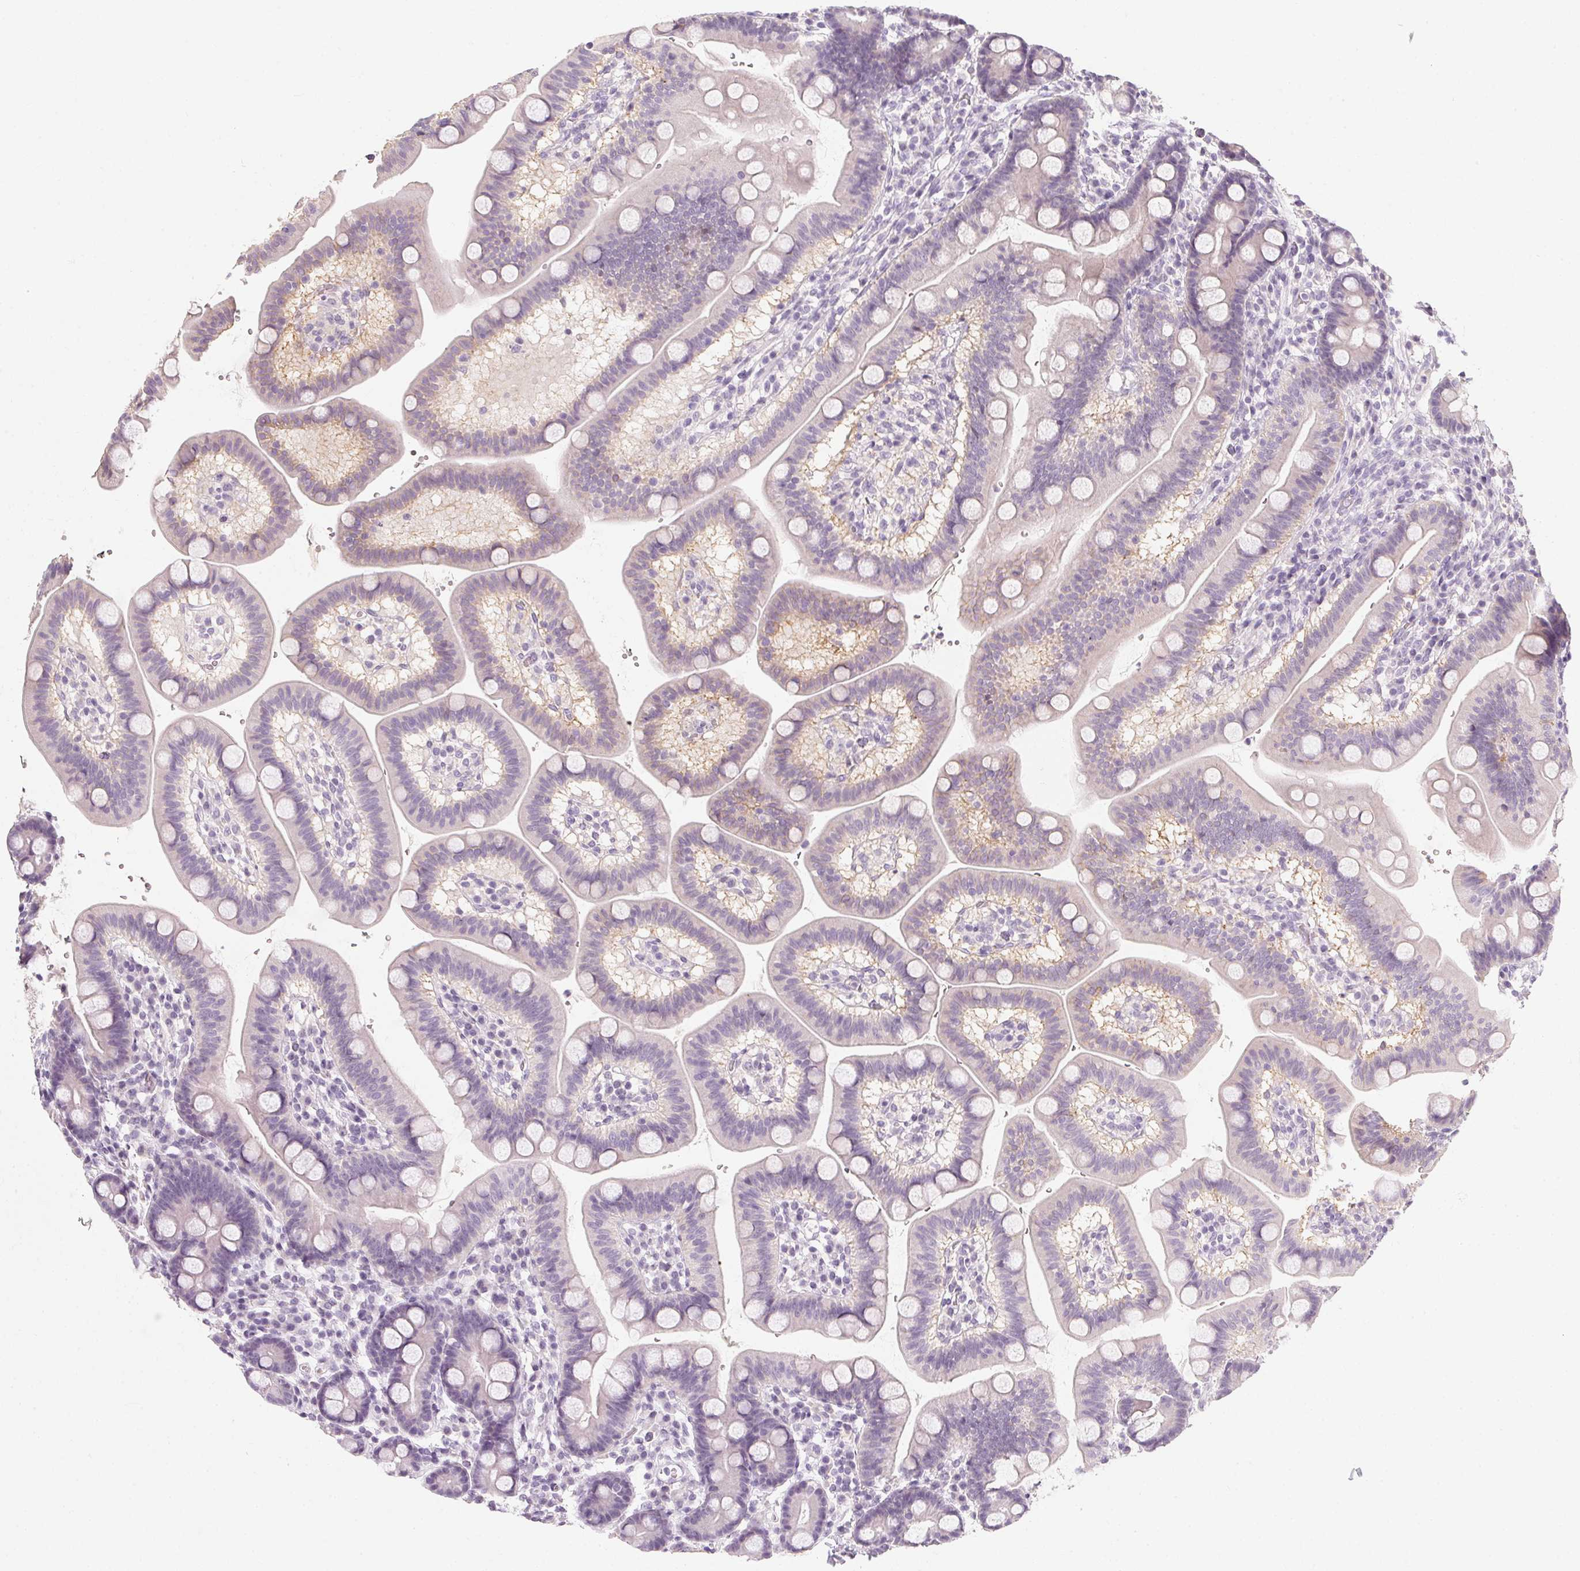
{"staining": {"intensity": "negative", "quantity": "none", "location": "none"}, "tissue": "duodenum", "cell_type": "Glandular cells", "image_type": "normal", "snomed": [{"axis": "morphology", "description": "Normal tissue, NOS"}, {"axis": "topography", "description": "Duodenum"}], "caption": "A histopathology image of human duodenum is negative for staining in glandular cells. (DAB (3,3'-diaminobenzidine) immunohistochemistry, high magnification).", "gene": "TMEM72", "patient": {"sex": "male", "age": 59}}